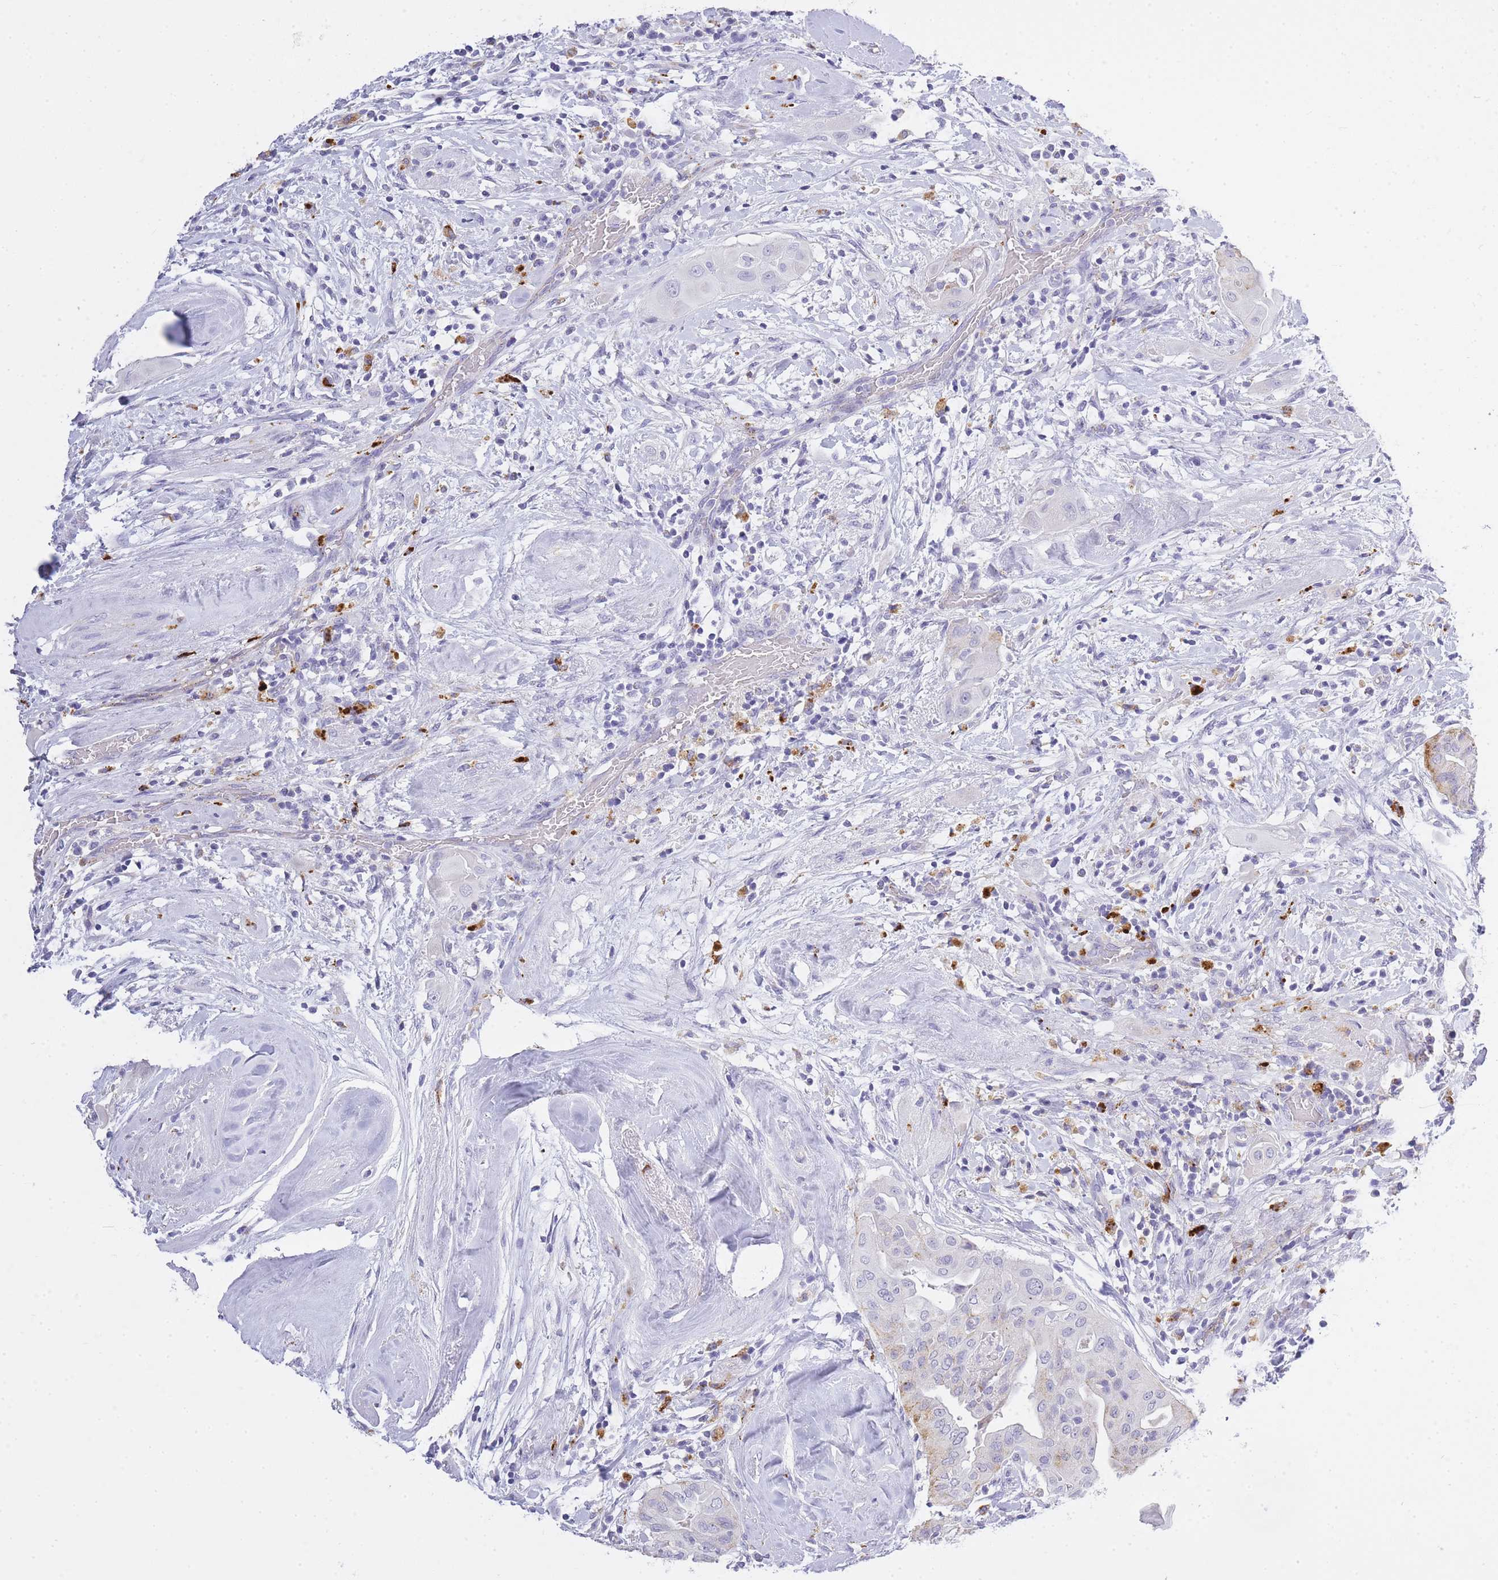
{"staining": {"intensity": "moderate", "quantity": "<25%", "location": "cytoplasmic/membranous"}, "tissue": "thyroid cancer", "cell_type": "Tumor cells", "image_type": "cancer", "snomed": [{"axis": "morphology", "description": "Papillary adenocarcinoma, NOS"}, {"axis": "topography", "description": "Thyroid gland"}], "caption": "IHC of human thyroid papillary adenocarcinoma shows low levels of moderate cytoplasmic/membranous positivity in about <25% of tumor cells.", "gene": "RHO", "patient": {"sex": "female", "age": 59}}